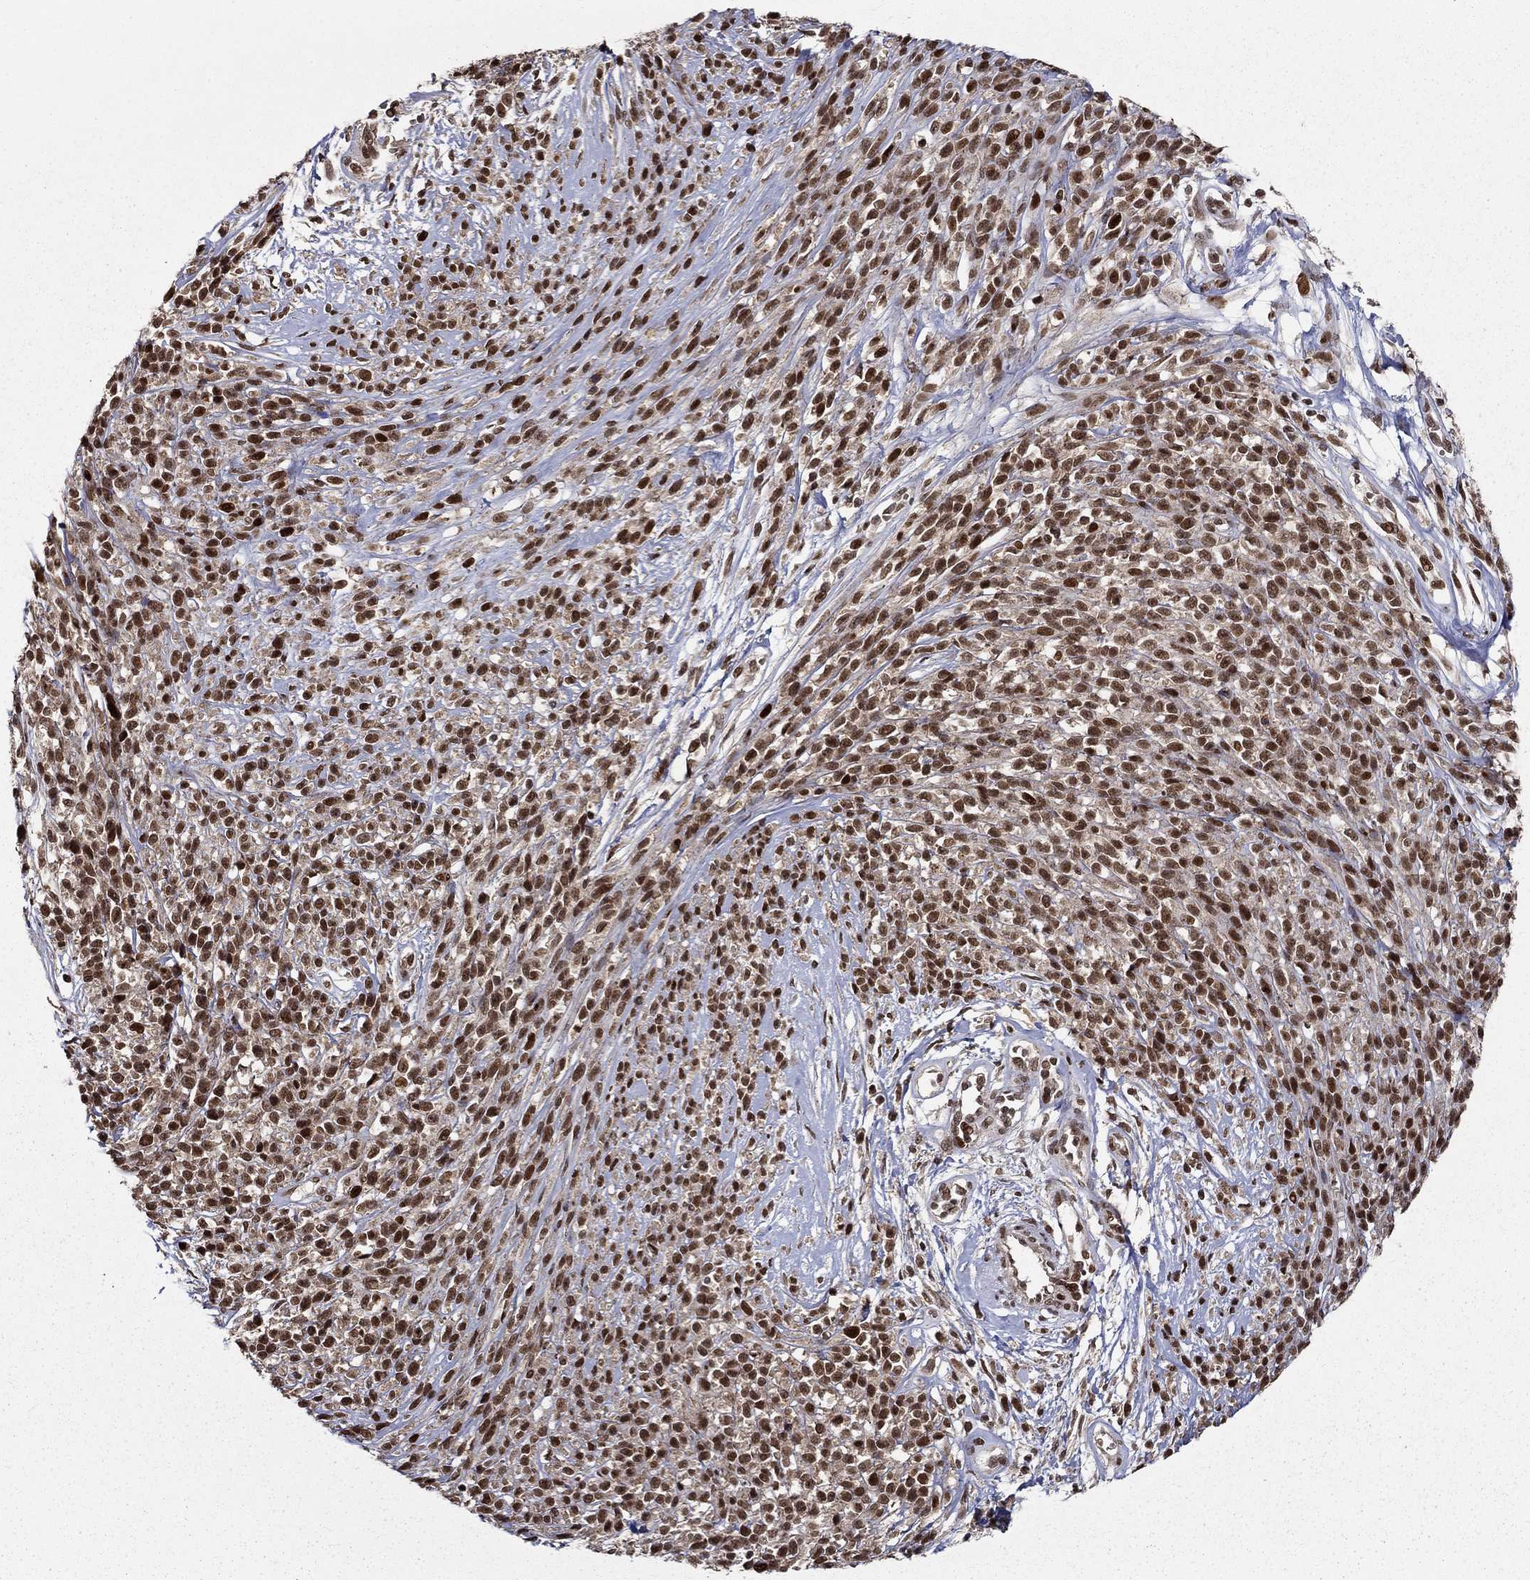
{"staining": {"intensity": "strong", "quantity": ">75%", "location": "nuclear"}, "tissue": "melanoma", "cell_type": "Tumor cells", "image_type": "cancer", "snomed": [{"axis": "morphology", "description": "Malignant melanoma, NOS"}, {"axis": "topography", "description": "Skin"}, {"axis": "topography", "description": "Skin of trunk"}], "caption": "The histopathology image demonstrates immunohistochemical staining of melanoma. There is strong nuclear positivity is present in approximately >75% of tumor cells. The protein of interest is shown in brown color, while the nuclei are stained blue.", "gene": "CDCA7L", "patient": {"sex": "male", "age": 74}}